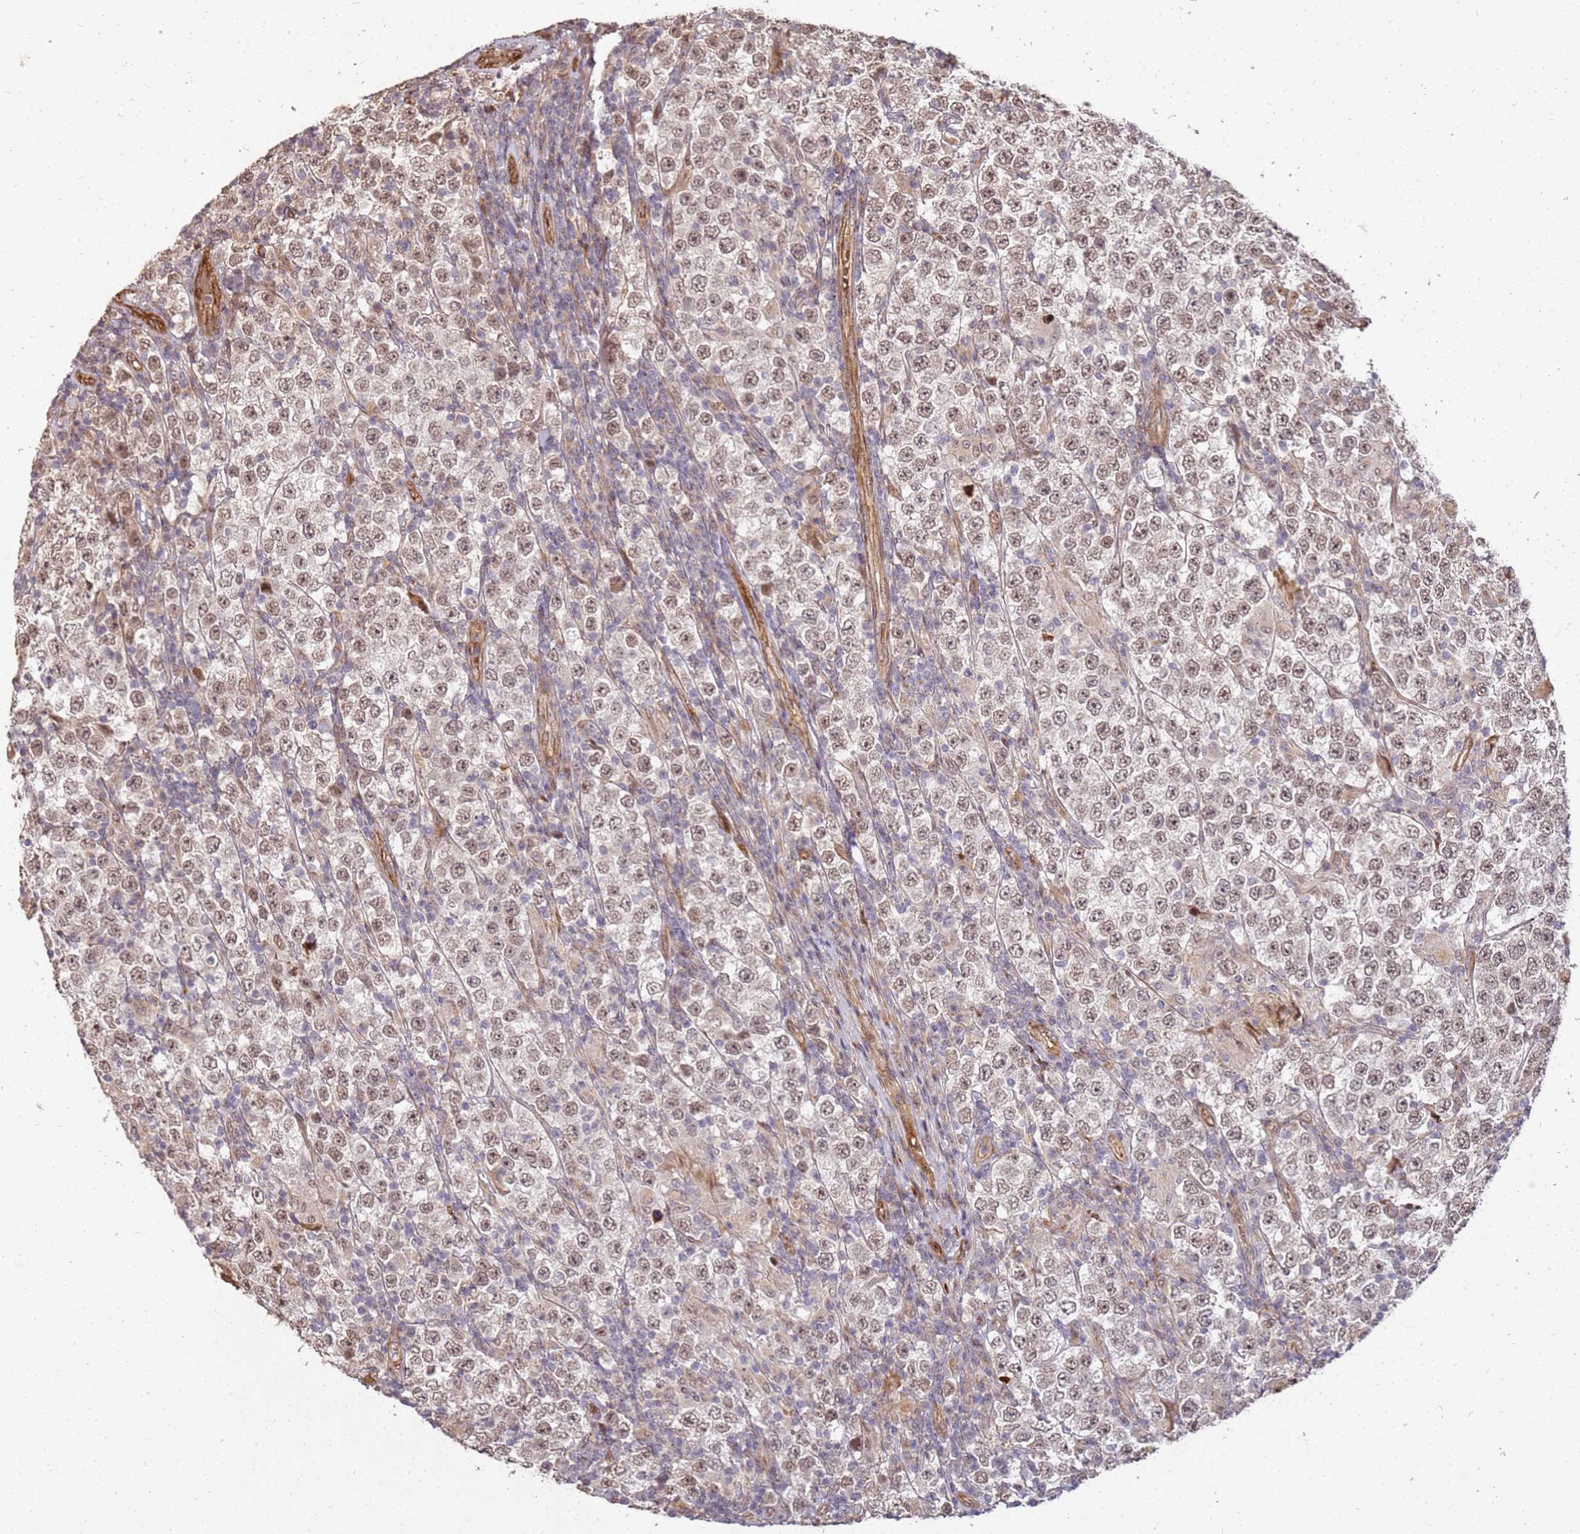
{"staining": {"intensity": "moderate", "quantity": ">75%", "location": "nuclear"}, "tissue": "testis cancer", "cell_type": "Tumor cells", "image_type": "cancer", "snomed": [{"axis": "morphology", "description": "Normal tissue, NOS"}, {"axis": "morphology", "description": "Urothelial carcinoma, High grade"}, {"axis": "morphology", "description": "Seminoma, NOS"}, {"axis": "morphology", "description": "Carcinoma, Embryonal, NOS"}, {"axis": "topography", "description": "Urinary bladder"}, {"axis": "topography", "description": "Testis"}], "caption": "IHC photomicrograph of neoplastic tissue: embryonal carcinoma (testis) stained using immunohistochemistry (IHC) displays medium levels of moderate protein expression localized specifically in the nuclear of tumor cells, appearing as a nuclear brown color.", "gene": "ST18", "patient": {"sex": "male", "age": 41}}